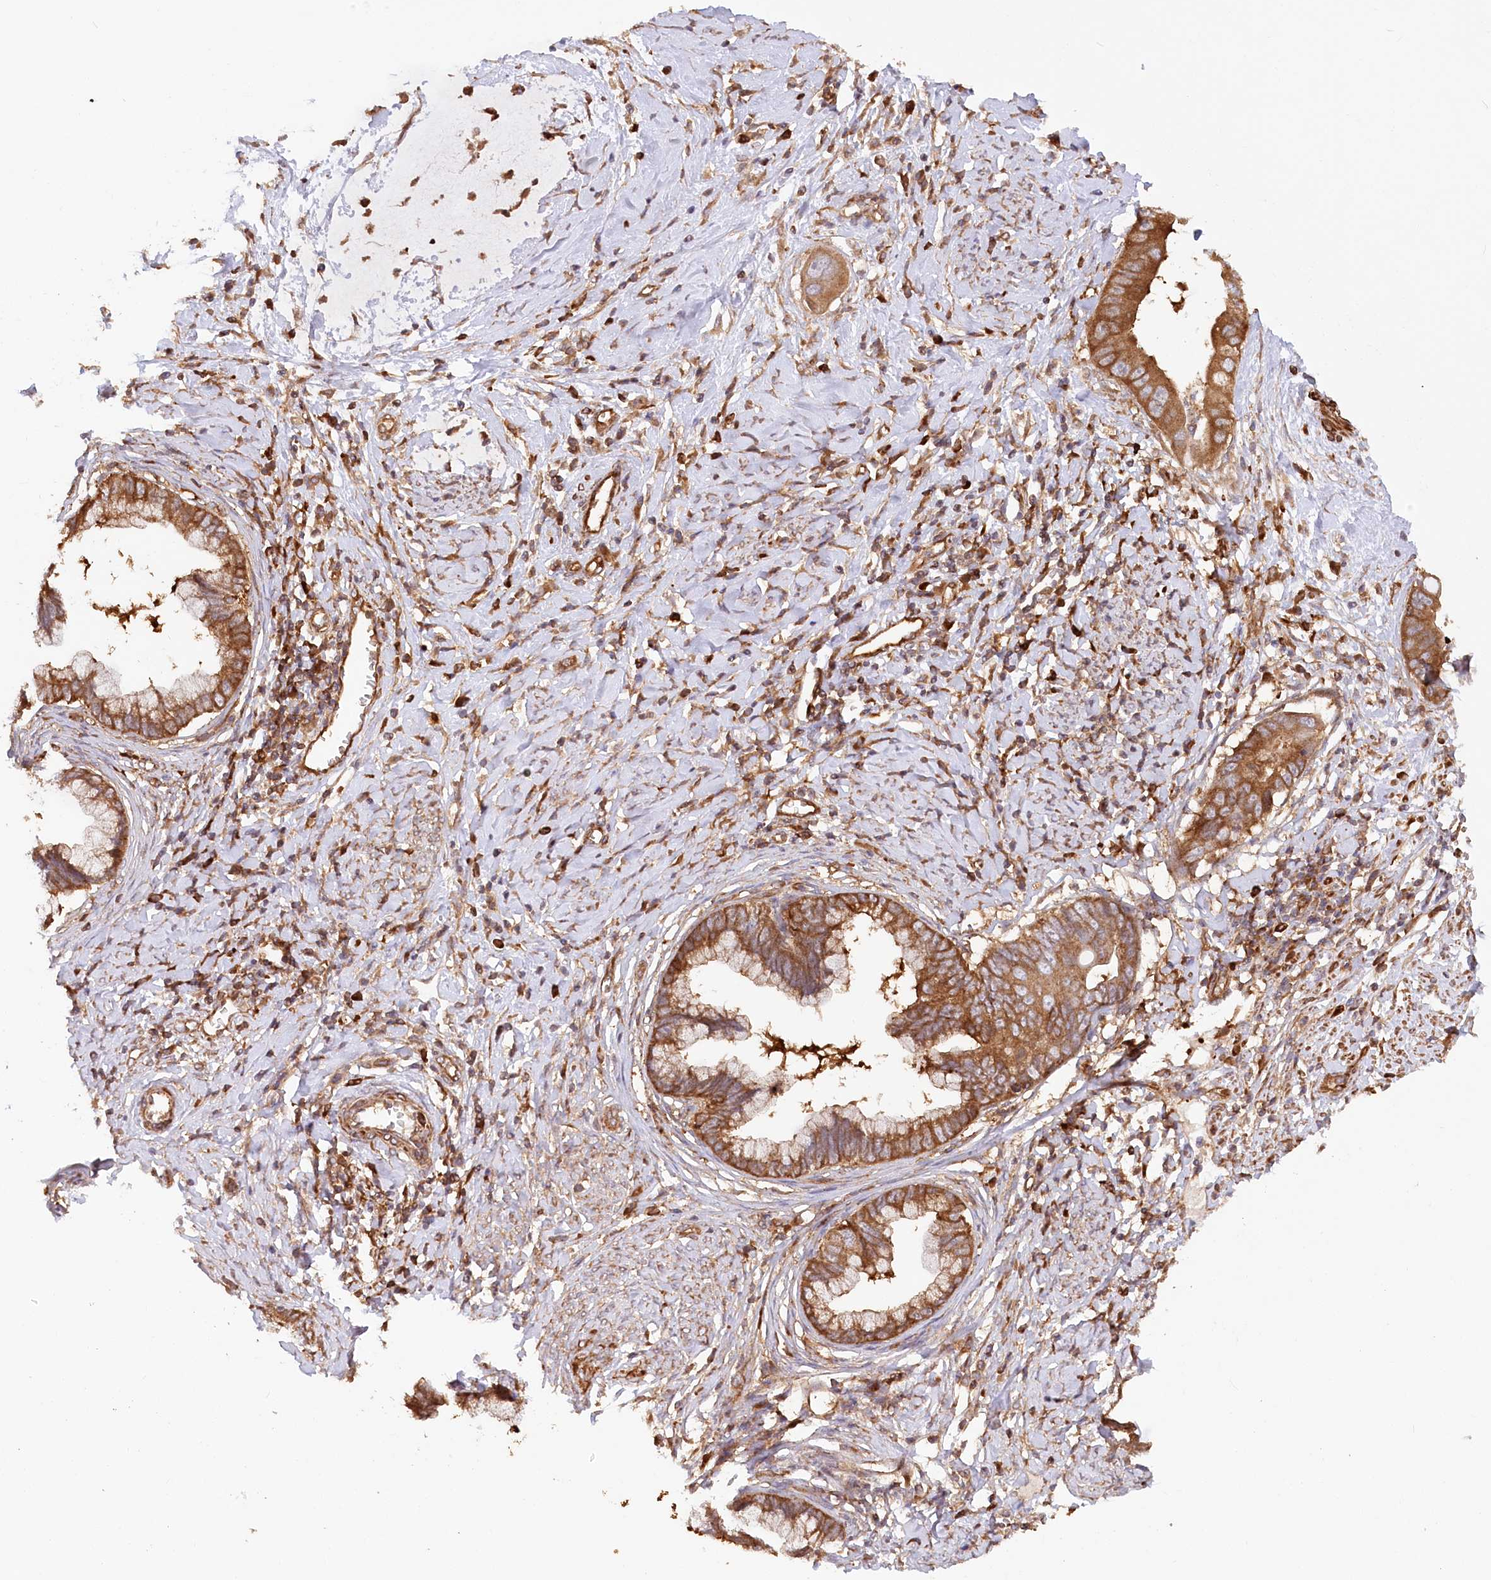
{"staining": {"intensity": "strong", "quantity": ">75%", "location": "cytoplasmic/membranous"}, "tissue": "cervical cancer", "cell_type": "Tumor cells", "image_type": "cancer", "snomed": [{"axis": "morphology", "description": "Adenocarcinoma, NOS"}, {"axis": "topography", "description": "Cervix"}], "caption": "Cervical adenocarcinoma stained with a brown dye demonstrates strong cytoplasmic/membranous positive staining in about >75% of tumor cells.", "gene": "PAIP2", "patient": {"sex": "female", "age": 44}}